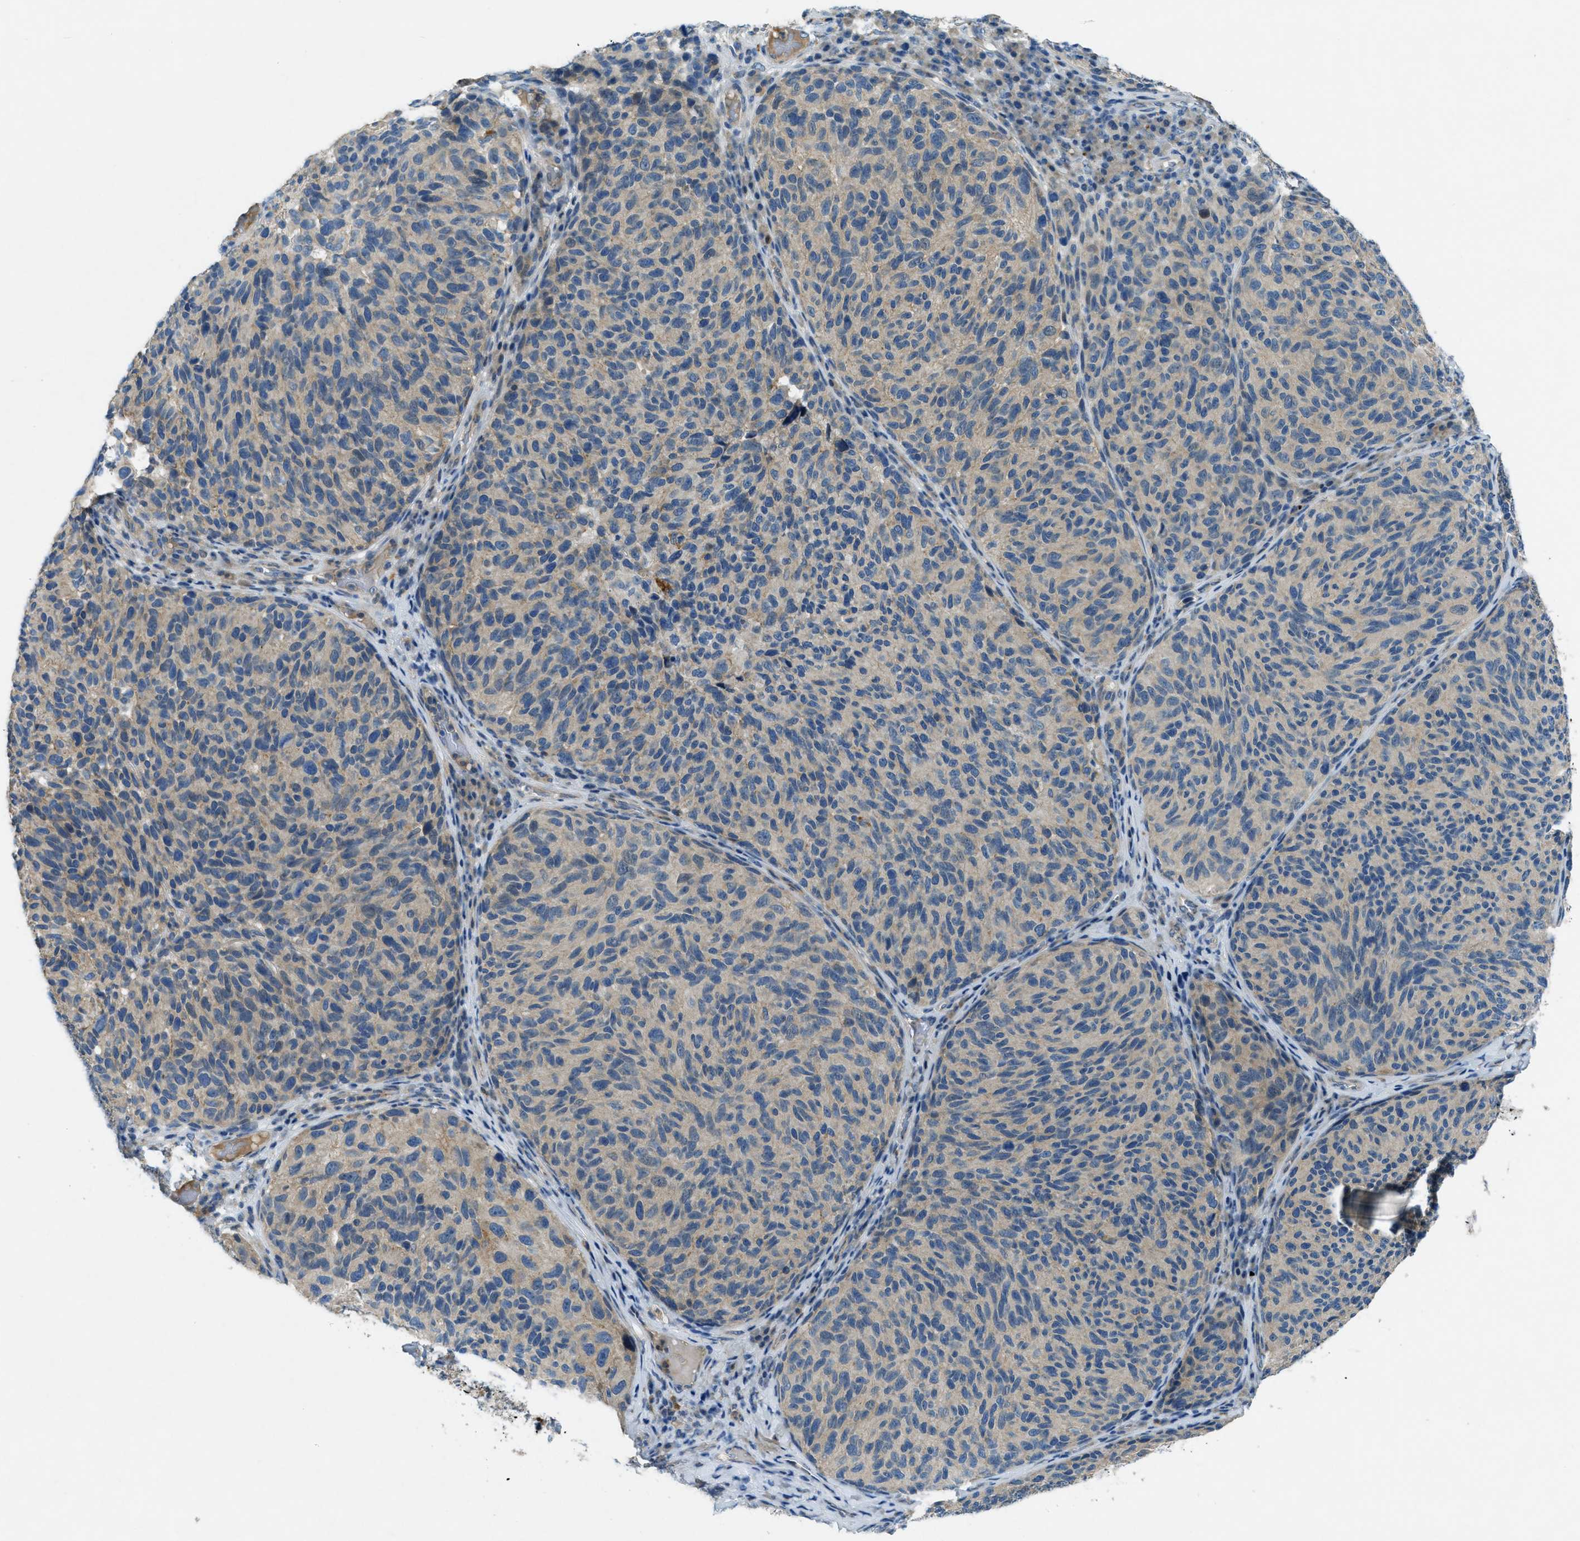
{"staining": {"intensity": "weak", "quantity": "25%-75%", "location": "cytoplasmic/membranous"}, "tissue": "melanoma", "cell_type": "Tumor cells", "image_type": "cancer", "snomed": [{"axis": "morphology", "description": "Malignant melanoma, NOS"}, {"axis": "topography", "description": "Skin"}], "caption": "Immunohistochemistry (IHC) (DAB) staining of melanoma demonstrates weak cytoplasmic/membranous protein staining in approximately 25%-75% of tumor cells.", "gene": "SNX14", "patient": {"sex": "female", "age": 73}}